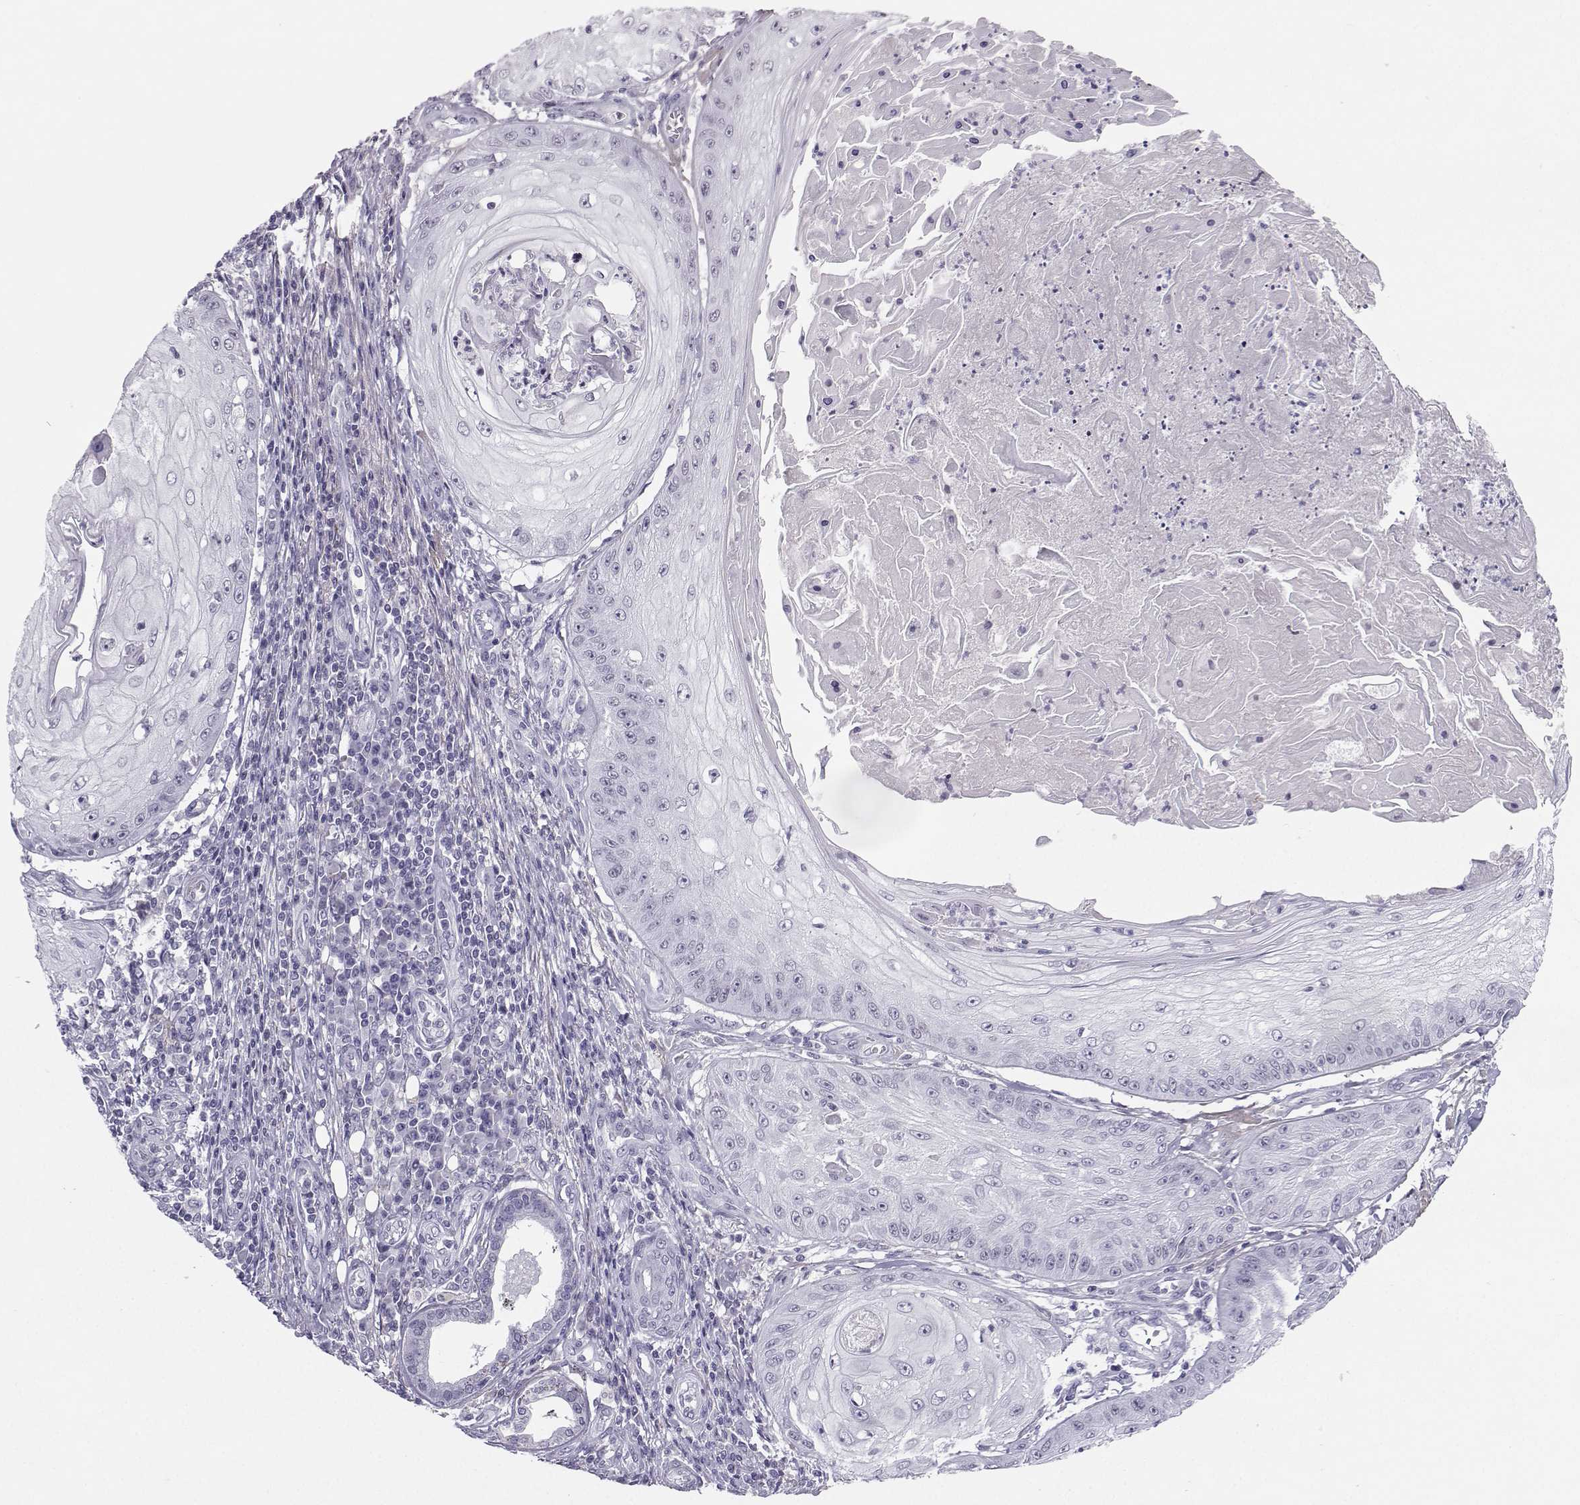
{"staining": {"intensity": "negative", "quantity": "none", "location": "none"}, "tissue": "skin cancer", "cell_type": "Tumor cells", "image_type": "cancer", "snomed": [{"axis": "morphology", "description": "Squamous cell carcinoma, NOS"}, {"axis": "topography", "description": "Skin"}], "caption": "A high-resolution photomicrograph shows immunohistochemistry (IHC) staining of skin cancer, which exhibits no significant expression in tumor cells.", "gene": "LHX1", "patient": {"sex": "male", "age": 70}}